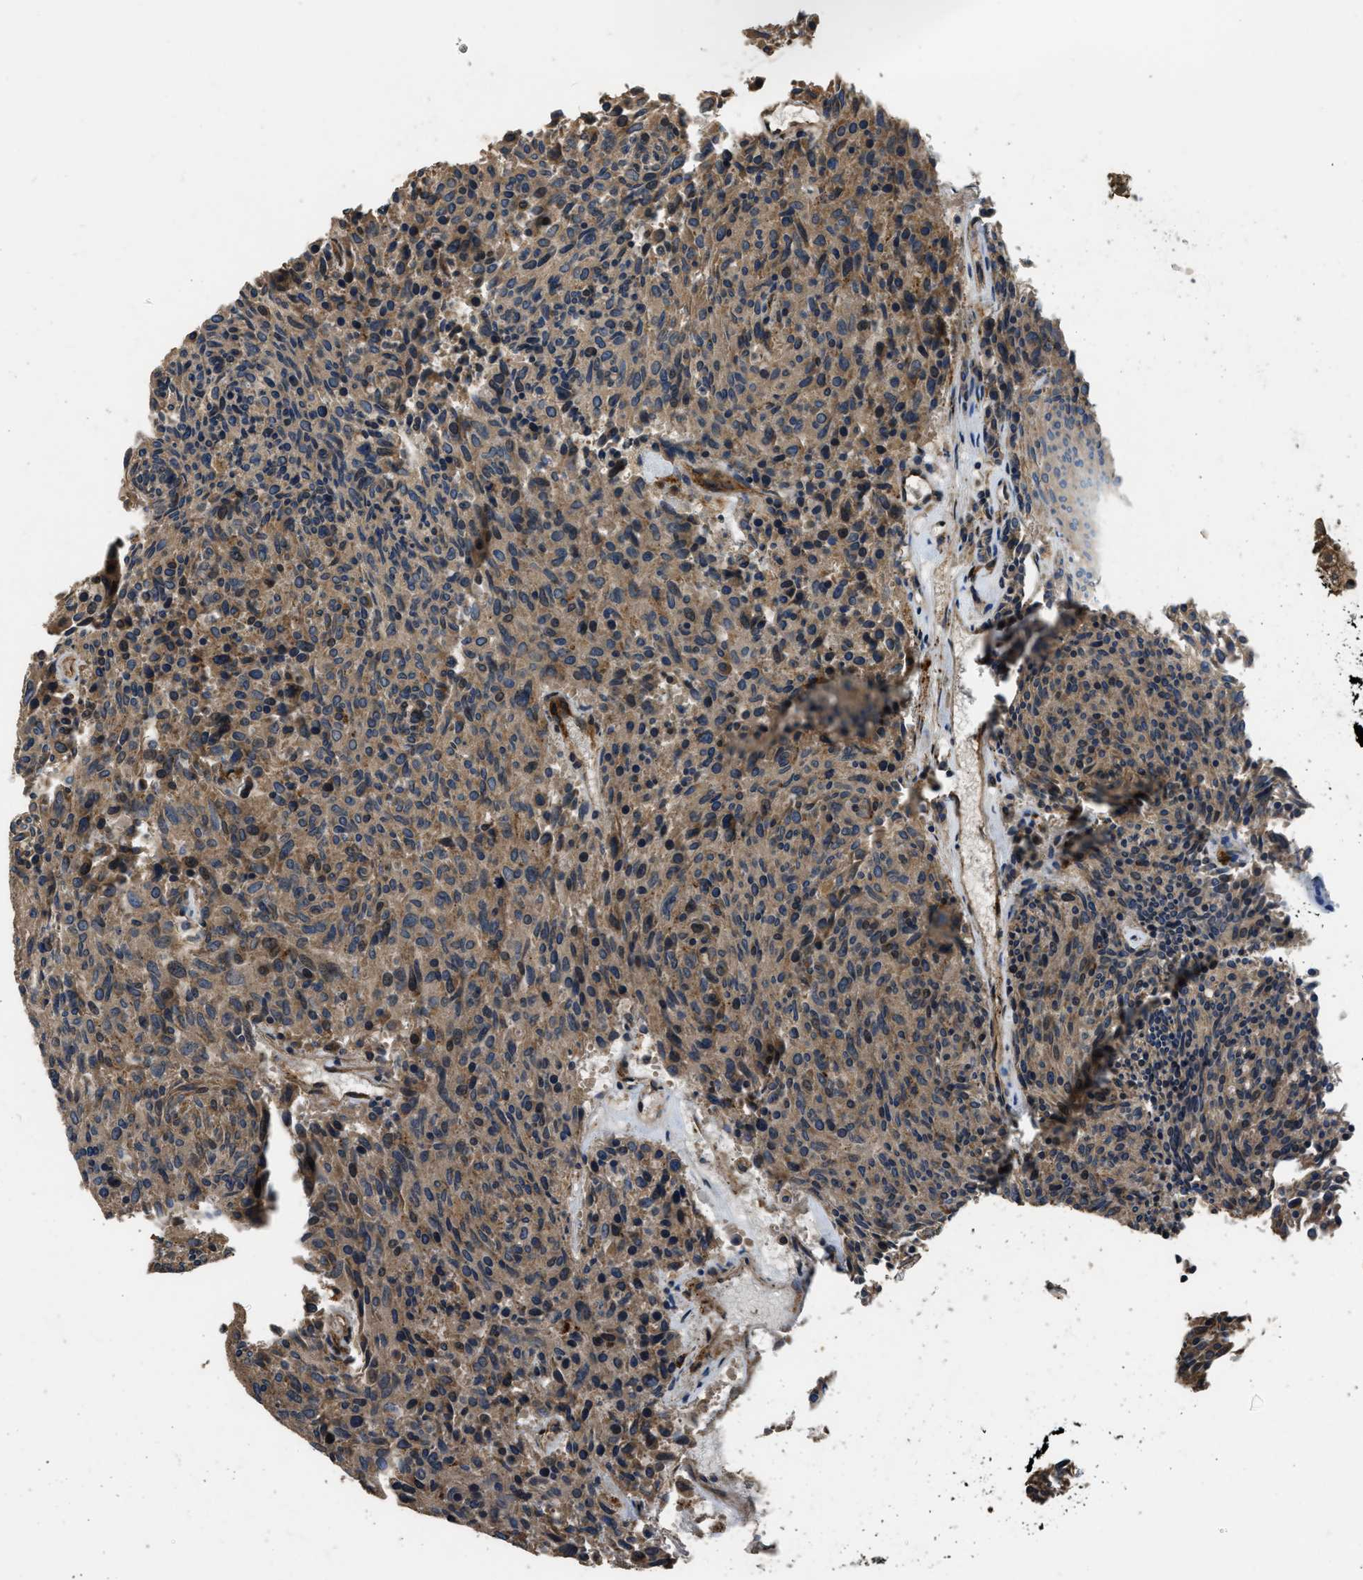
{"staining": {"intensity": "moderate", "quantity": ">75%", "location": "cytoplasmic/membranous"}, "tissue": "carcinoid", "cell_type": "Tumor cells", "image_type": "cancer", "snomed": [{"axis": "morphology", "description": "Carcinoid, malignant, NOS"}, {"axis": "topography", "description": "Pancreas"}], "caption": "Immunohistochemical staining of human malignant carcinoid shows moderate cytoplasmic/membranous protein staining in approximately >75% of tumor cells.", "gene": "GGH", "patient": {"sex": "female", "age": 54}}